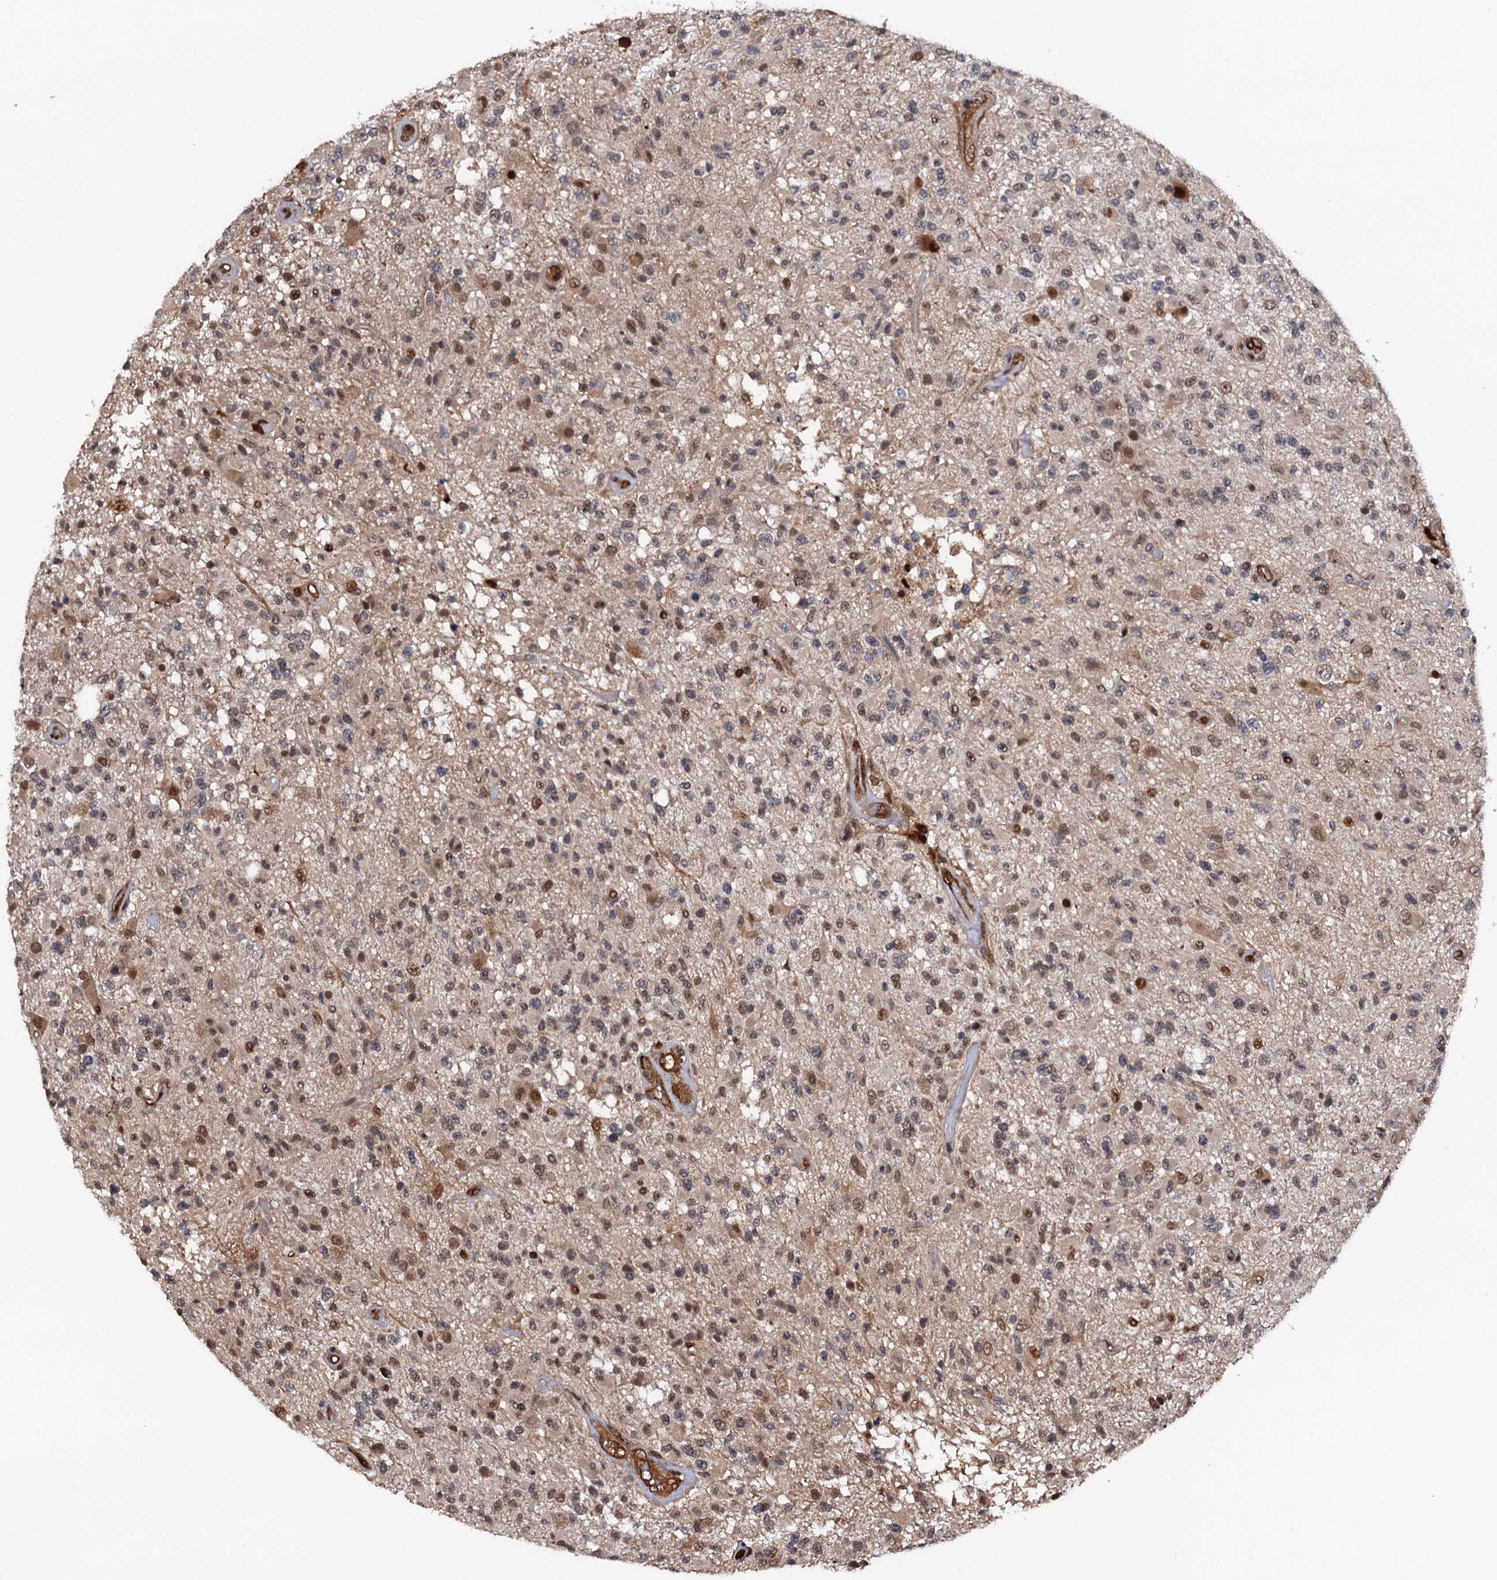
{"staining": {"intensity": "moderate", "quantity": "<25%", "location": "cytoplasmic/membranous,nuclear"}, "tissue": "glioma", "cell_type": "Tumor cells", "image_type": "cancer", "snomed": [{"axis": "morphology", "description": "Glioma, malignant, High grade"}, {"axis": "morphology", "description": "Glioblastoma, NOS"}, {"axis": "topography", "description": "Brain"}], "caption": "Glioblastoma stained with a protein marker shows moderate staining in tumor cells.", "gene": "CDC23", "patient": {"sex": "male", "age": 60}}